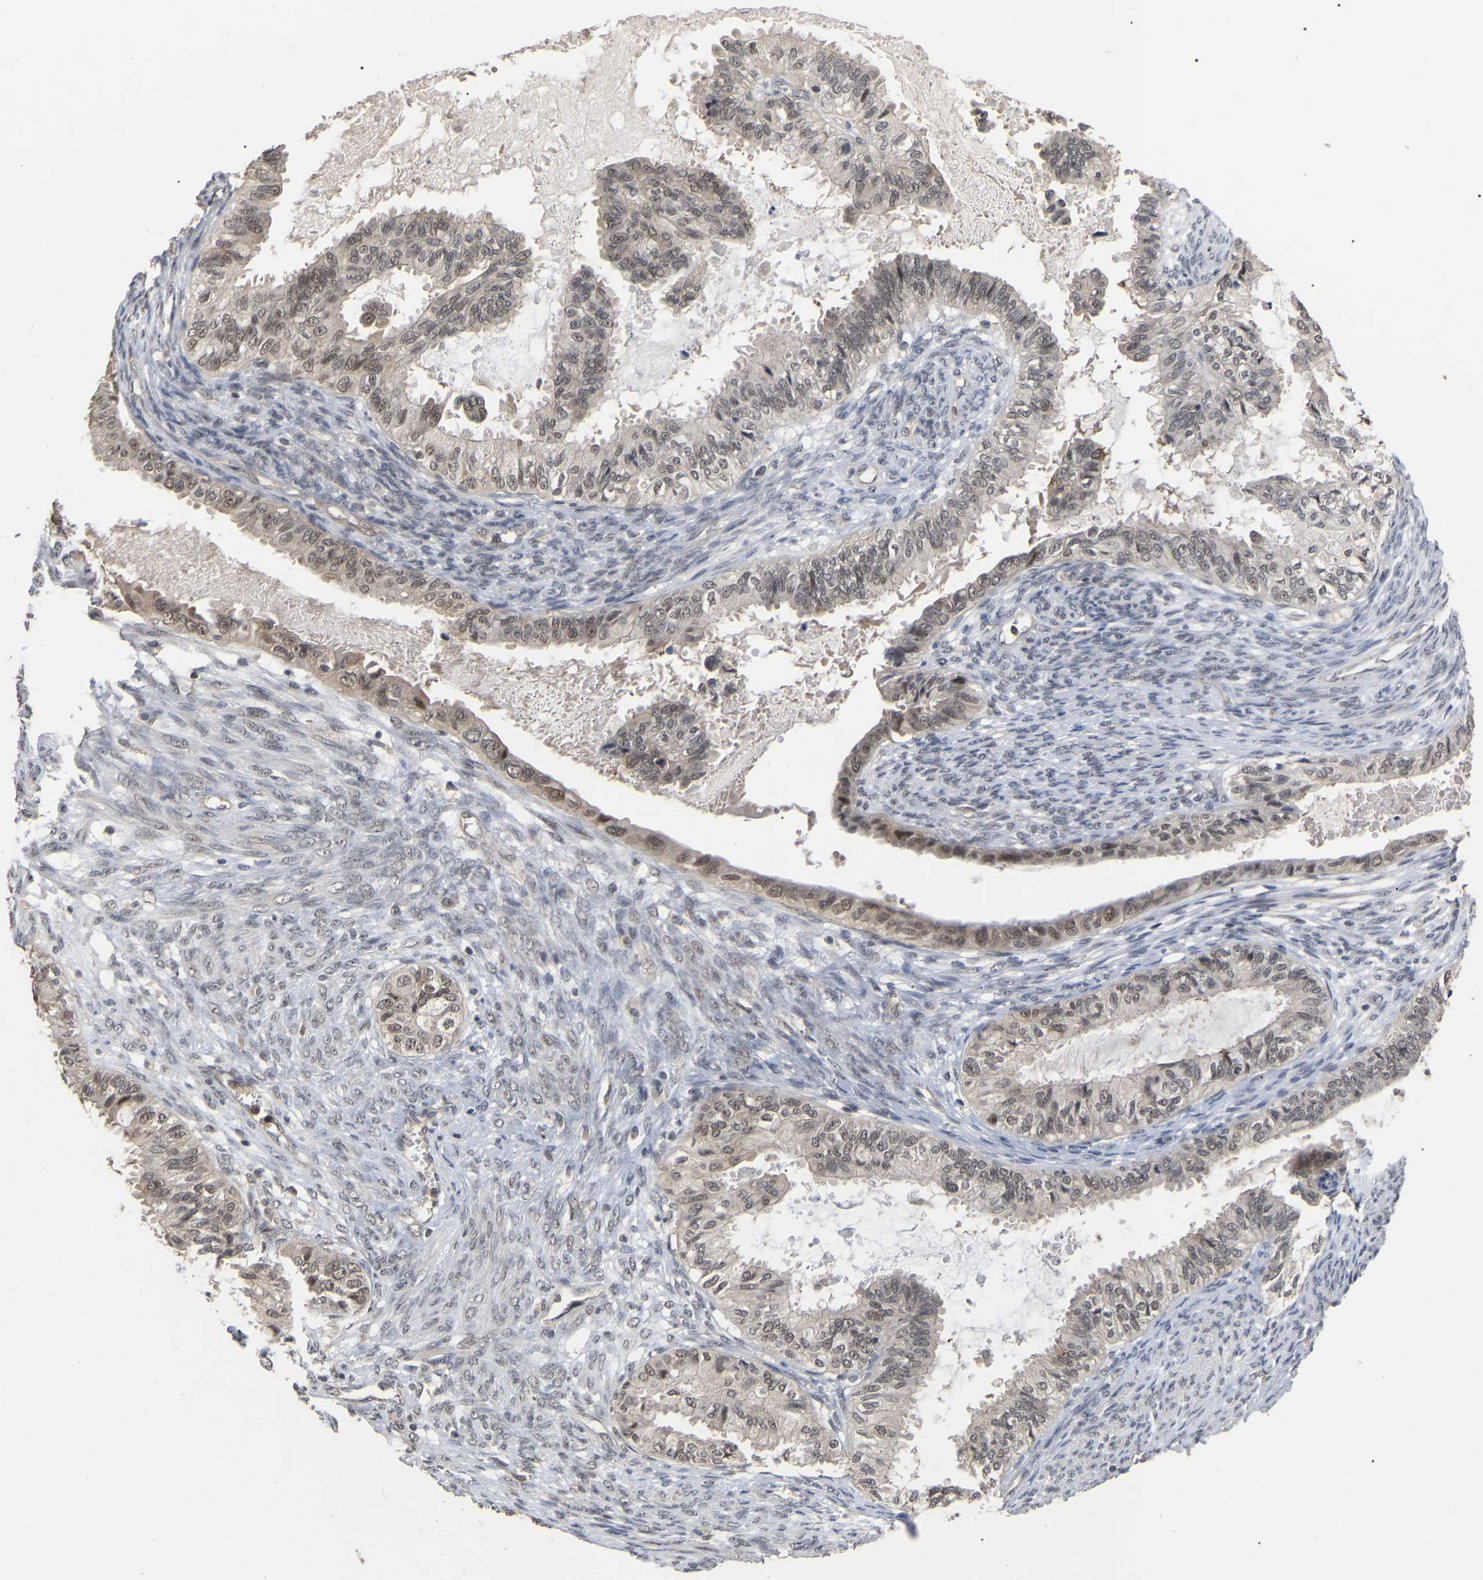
{"staining": {"intensity": "weak", "quantity": "25%-75%", "location": "nuclear"}, "tissue": "cervical cancer", "cell_type": "Tumor cells", "image_type": "cancer", "snomed": [{"axis": "morphology", "description": "Normal tissue, NOS"}, {"axis": "morphology", "description": "Adenocarcinoma, NOS"}, {"axis": "topography", "description": "Cervix"}, {"axis": "topography", "description": "Endometrium"}], "caption": "Cervical cancer (adenocarcinoma) stained for a protein displays weak nuclear positivity in tumor cells.", "gene": "JAZF1", "patient": {"sex": "female", "age": 86}}